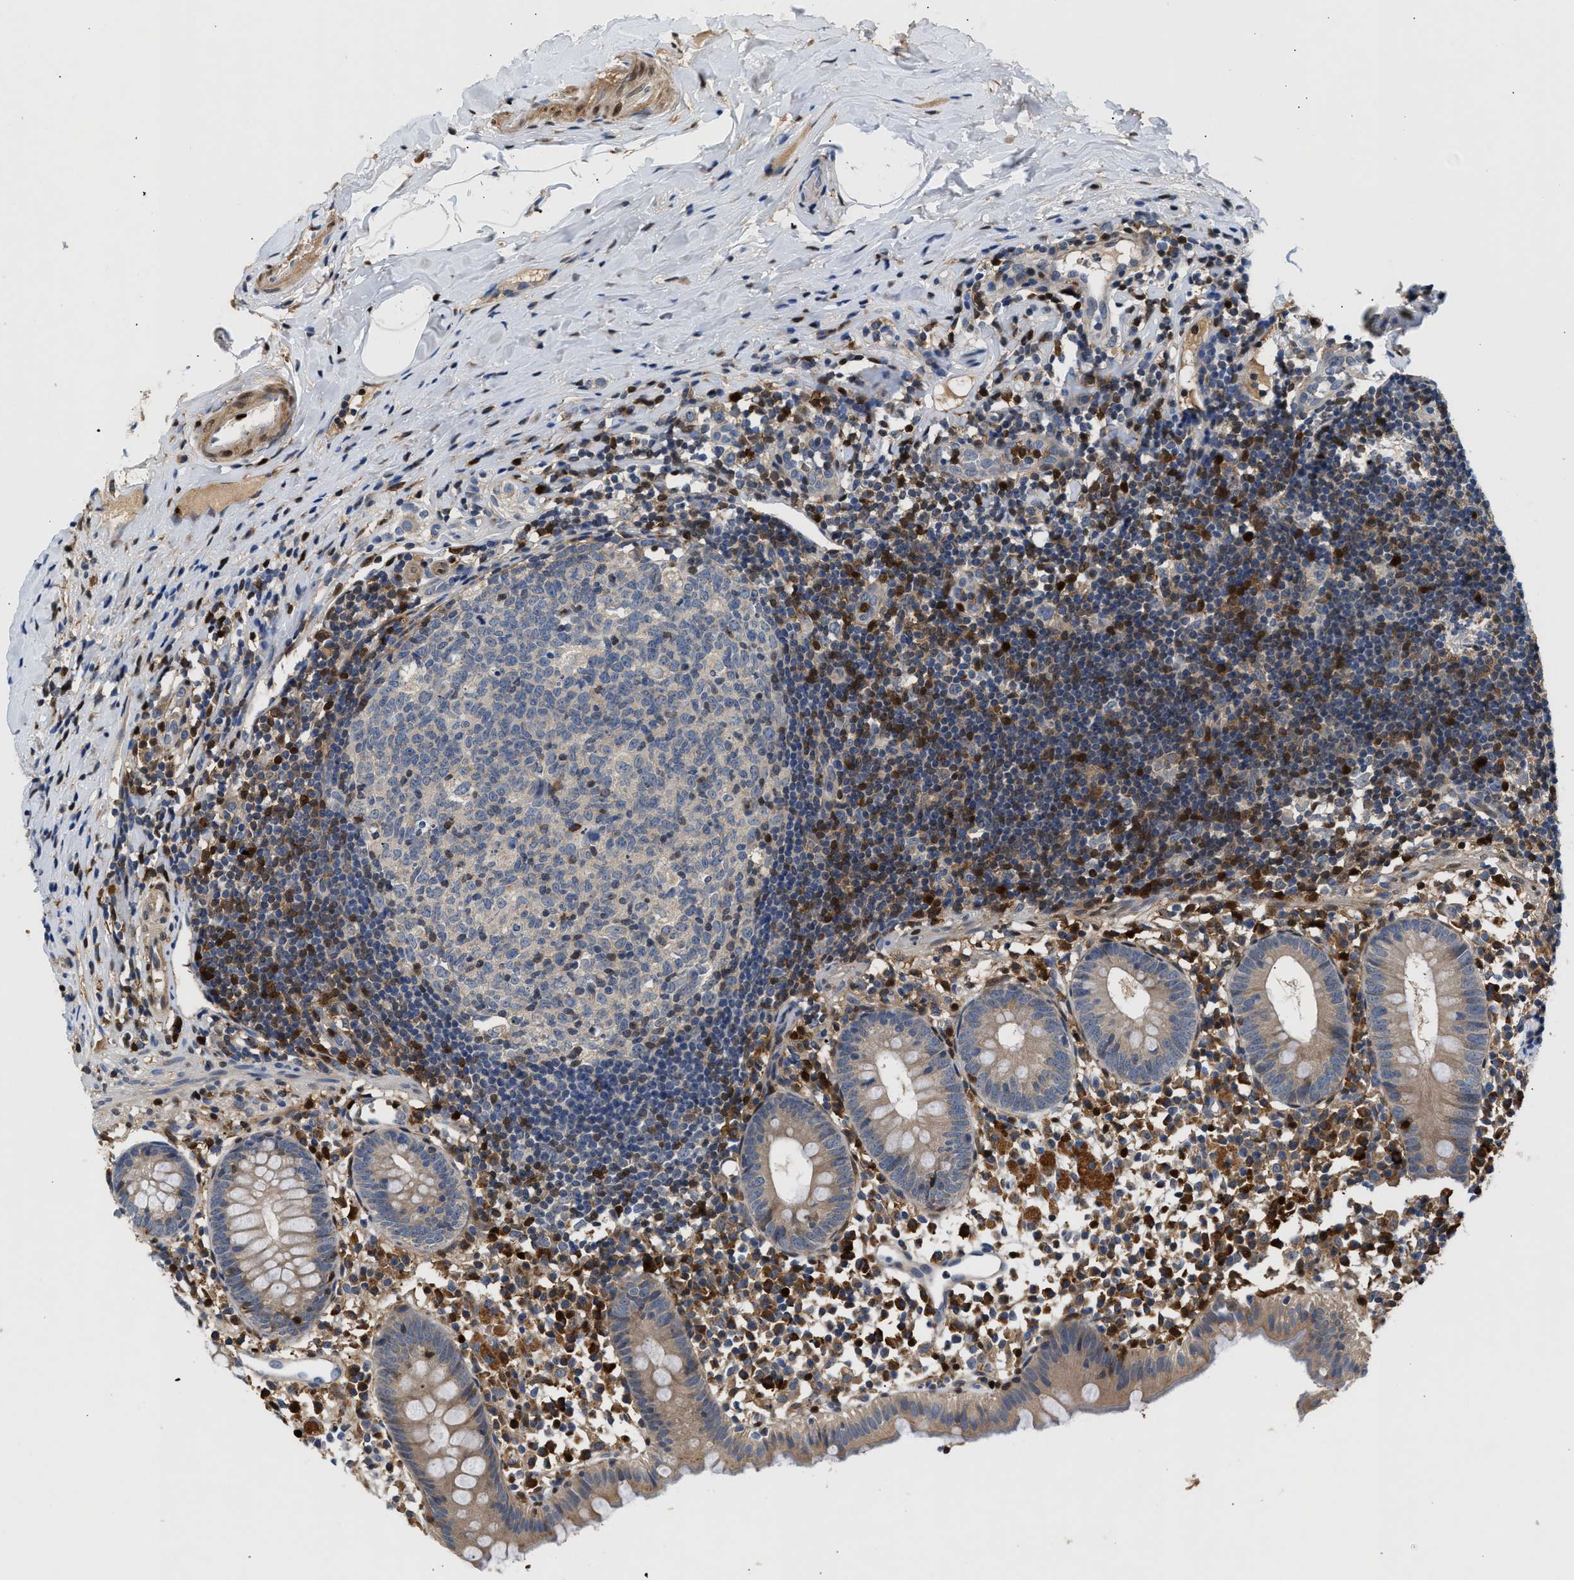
{"staining": {"intensity": "weak", "quantity": "25%-75%", "location": "cytoplasmic/membranous"}, "tissue": "appendix", "cell_type": "Glandular cells", "image_type": "normal", "snomed": [{"axis": "morphology", "description": "Normal tissue, NOS"}, {"axis": "topography", "description": "Appendix"}], "caption": "Immunohistochemical staining of unremarkable human appendix demonstrates weak cytoplasmic/membranous protein expression in approximately 25%-75% of glandular cells.", "gene": "SLIT2", "patient": {"sex": "female", "age": 20}}